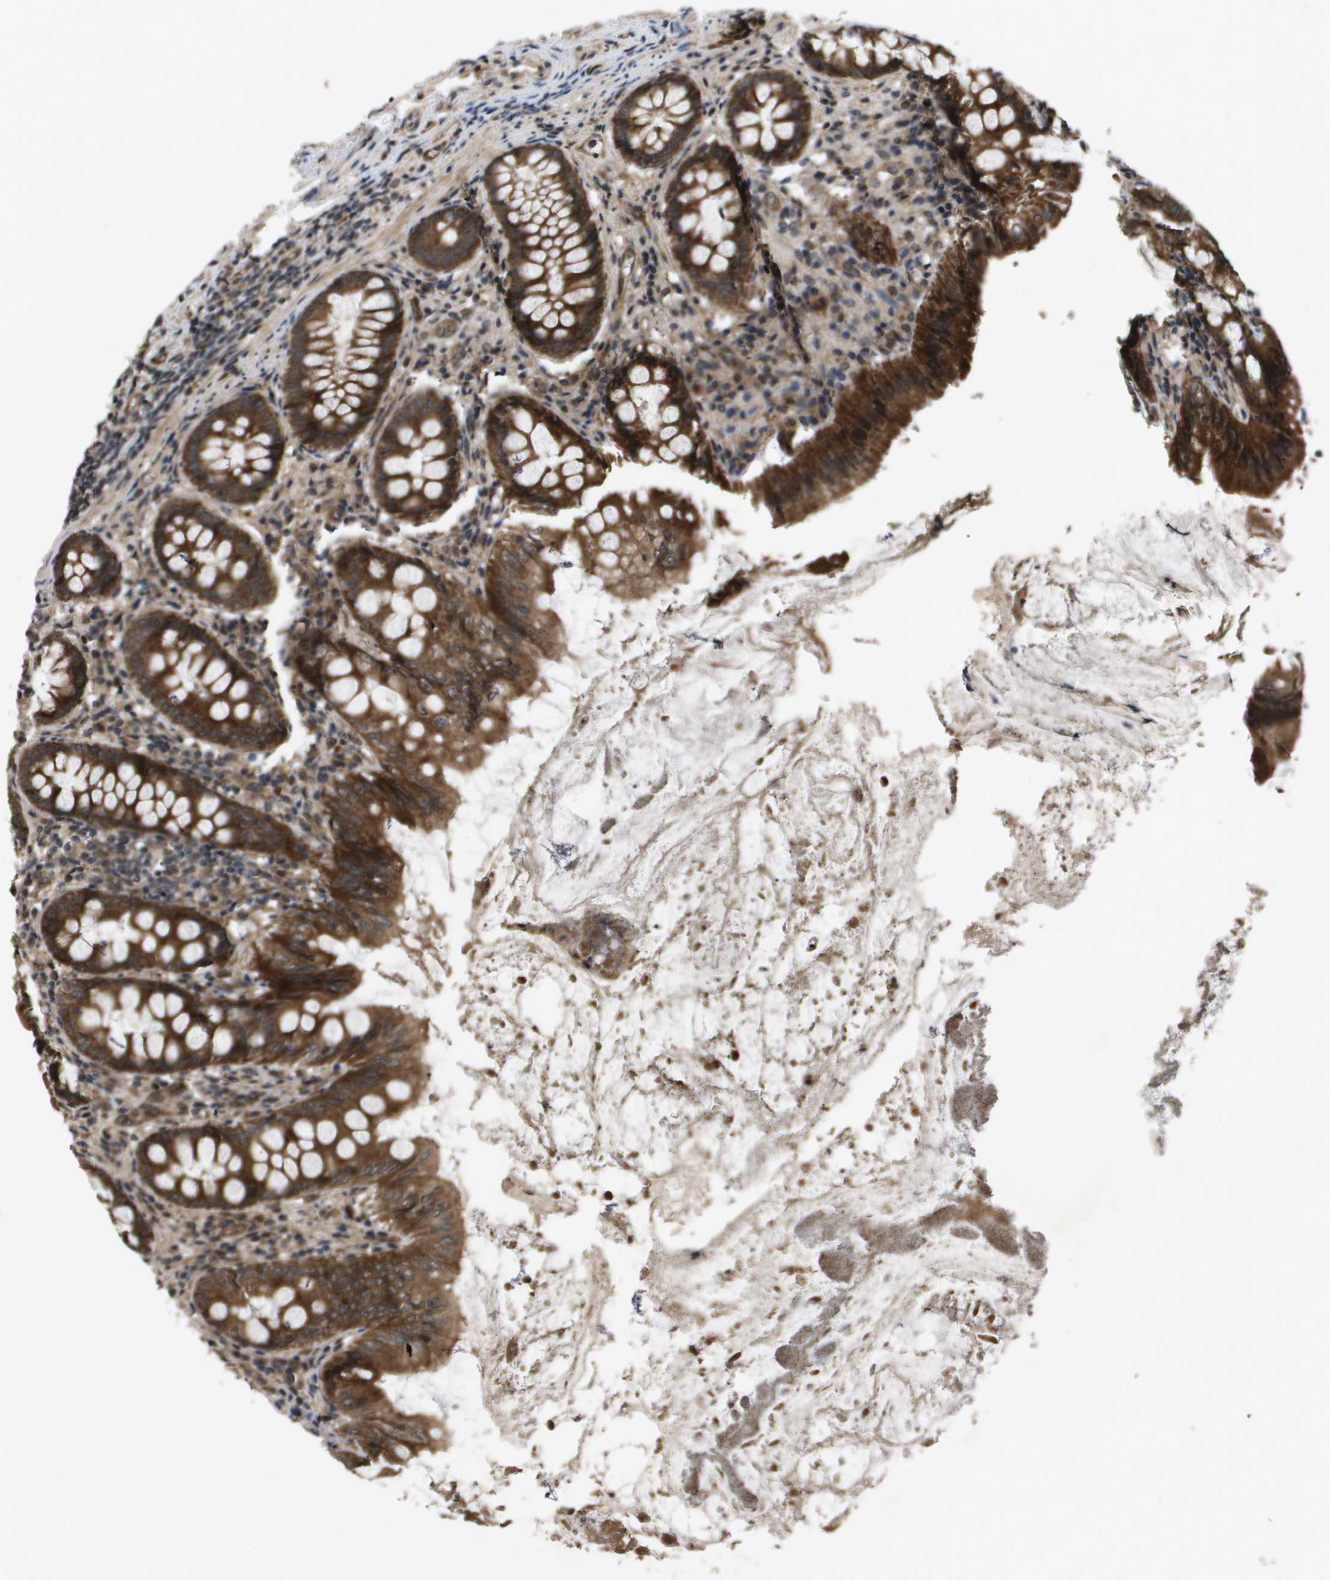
{"staining": {"intensity": "moderate", "quantity": ">75%", "location": "cytoplasmic/membranous"}, "tissue": "appendix", "cell_type": "Glandular cells", "image_type": "normal", "snomed": [{"axis": "morphology", "description": "Normal tissue, NOS"}, {"axis": "topography", "description": "Appendix"}], "caption": "Normal appendix reveals moderate cytoplasmic/membranous staining in approximately >75% of glandular cells Immunohistochemistry stains the protein in brown and the nuclei are stained blue..", "gene": "SPTLC1", "patient": {"sex": "female", "age": 77}}